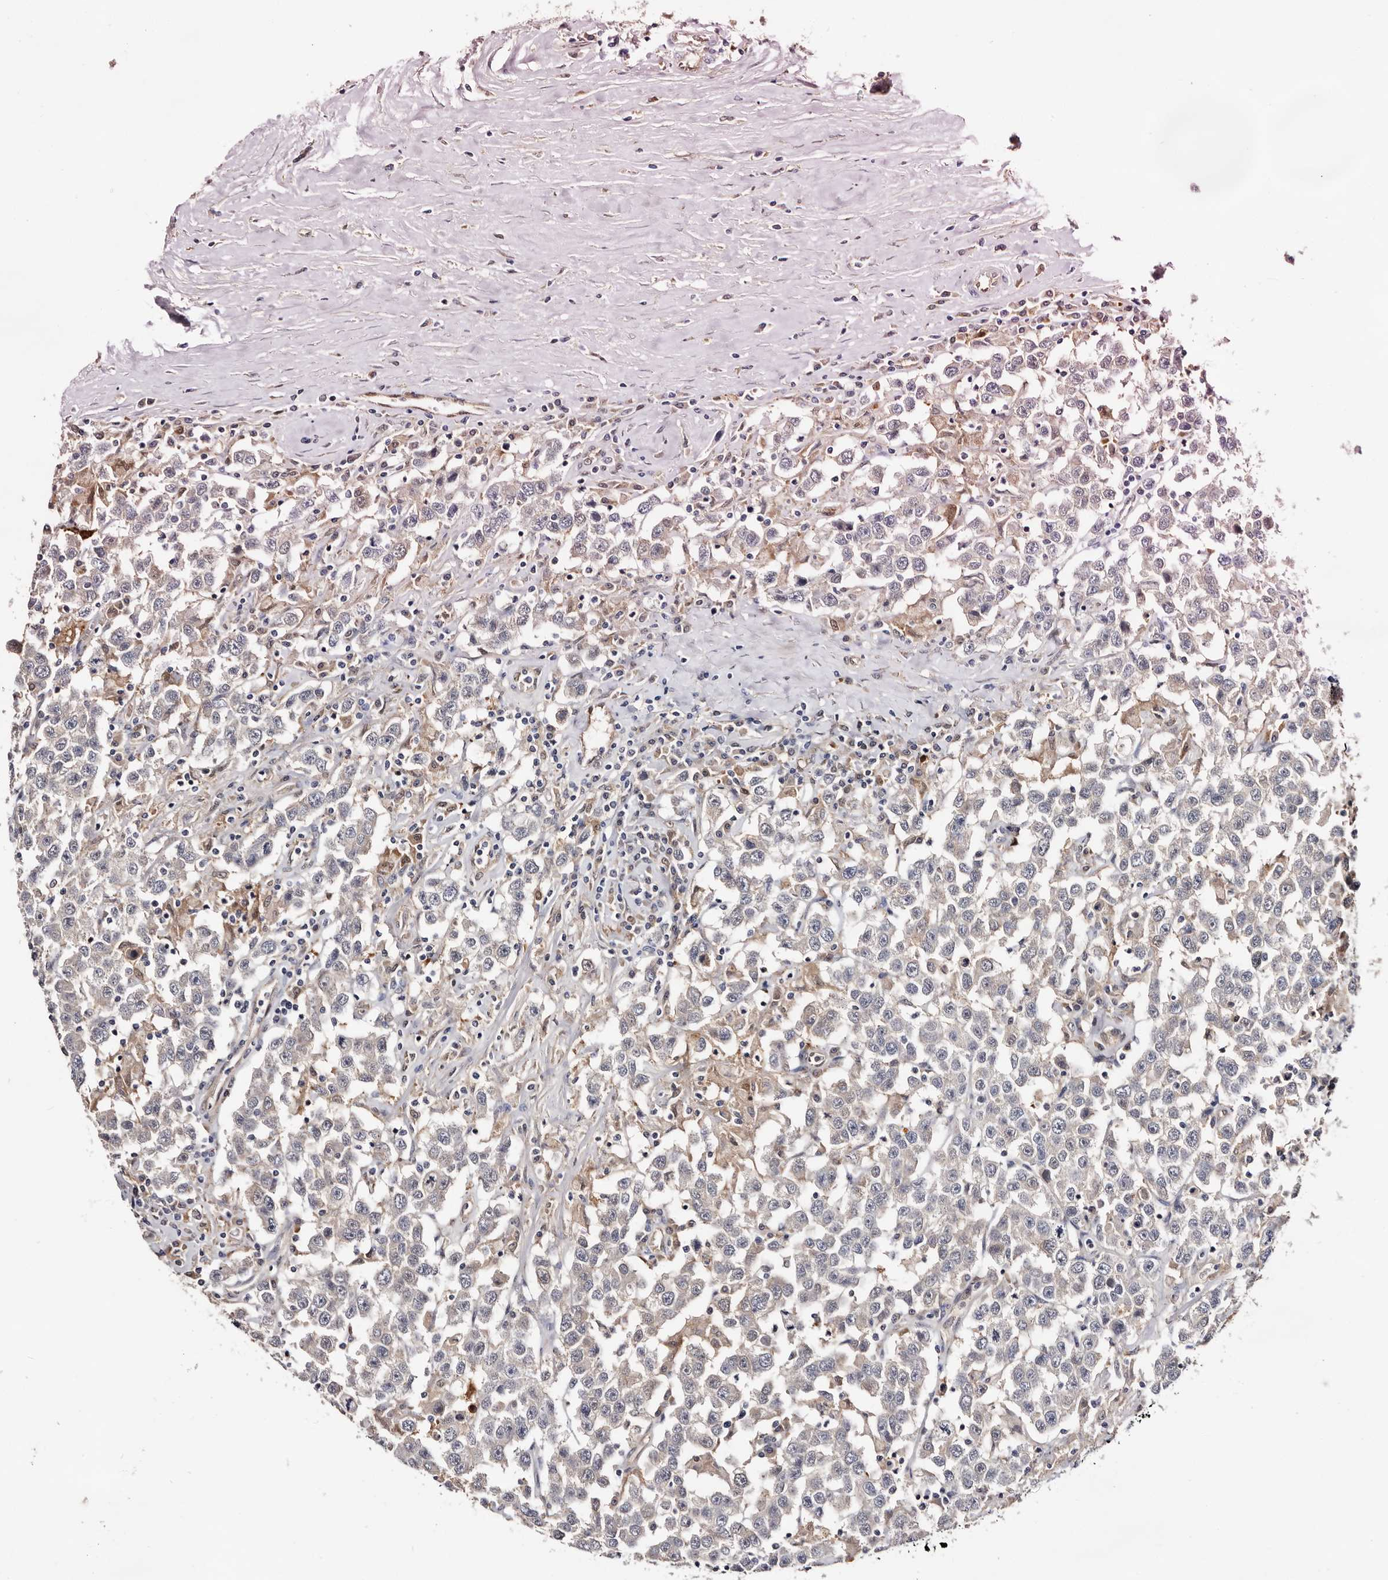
{"staining": {"intensity": "negative", "quantity": "none", "location": "none"}, "tissue": "testis cancer", "cell_type": "Tumor cells", "image_type": "cancer", "snomed": [{"axis": "morphology", "description": "Seminoma, NOS"}, {"axis": "topography", "description": "Testis"}], "caption": "Protein analysis of testis seminoma shows no significant positivity in tumor cells. Brightfield microscopy of immunohistochemistry stained with DAB (3,3'-diaminobenzidine) (brown) and hematoxylin (blue), captured at high magnification.", "gene": "TP53I3", "patient": {"sex": "male", "age": 41}}